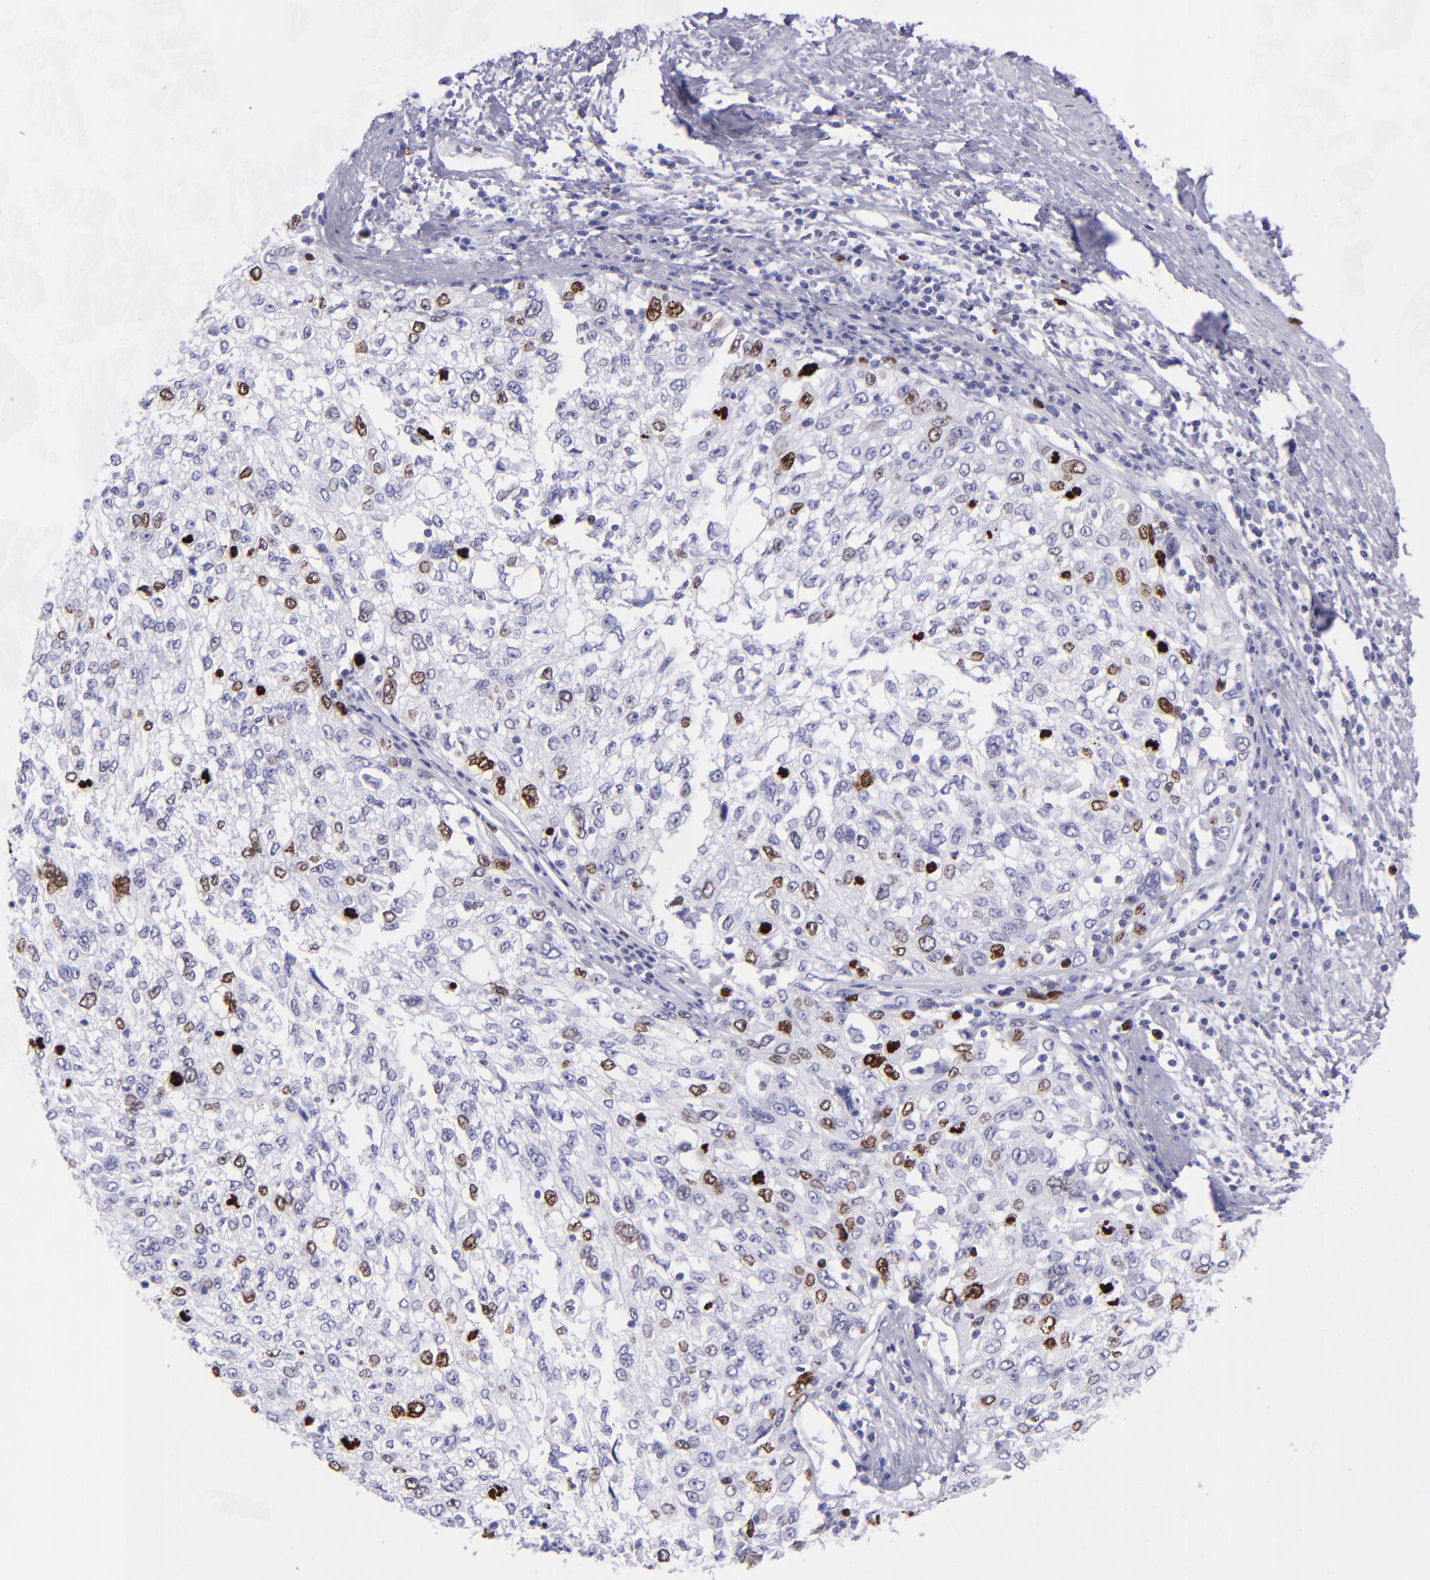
{"staining": {"intensity": "strong", "quantity": "<25%", "location": "nuclear"}, "tissue": "cervical cancer", "cell_type": "Tumor cells", "image_type": "cancer", "snomed": [{"axis": "morphology", "description": "Squamous cell carcinoma, NOS"}, {"axis": "topography", "description": "Cervix"}], "caption": "An image of human cervical cancer (squamous cell carcinoma) stained for a protein exhibits strong nuclear brown staining in tumor cells.", "gene": "TOP2A", "patient": {"sex": "female", "age": 57}}